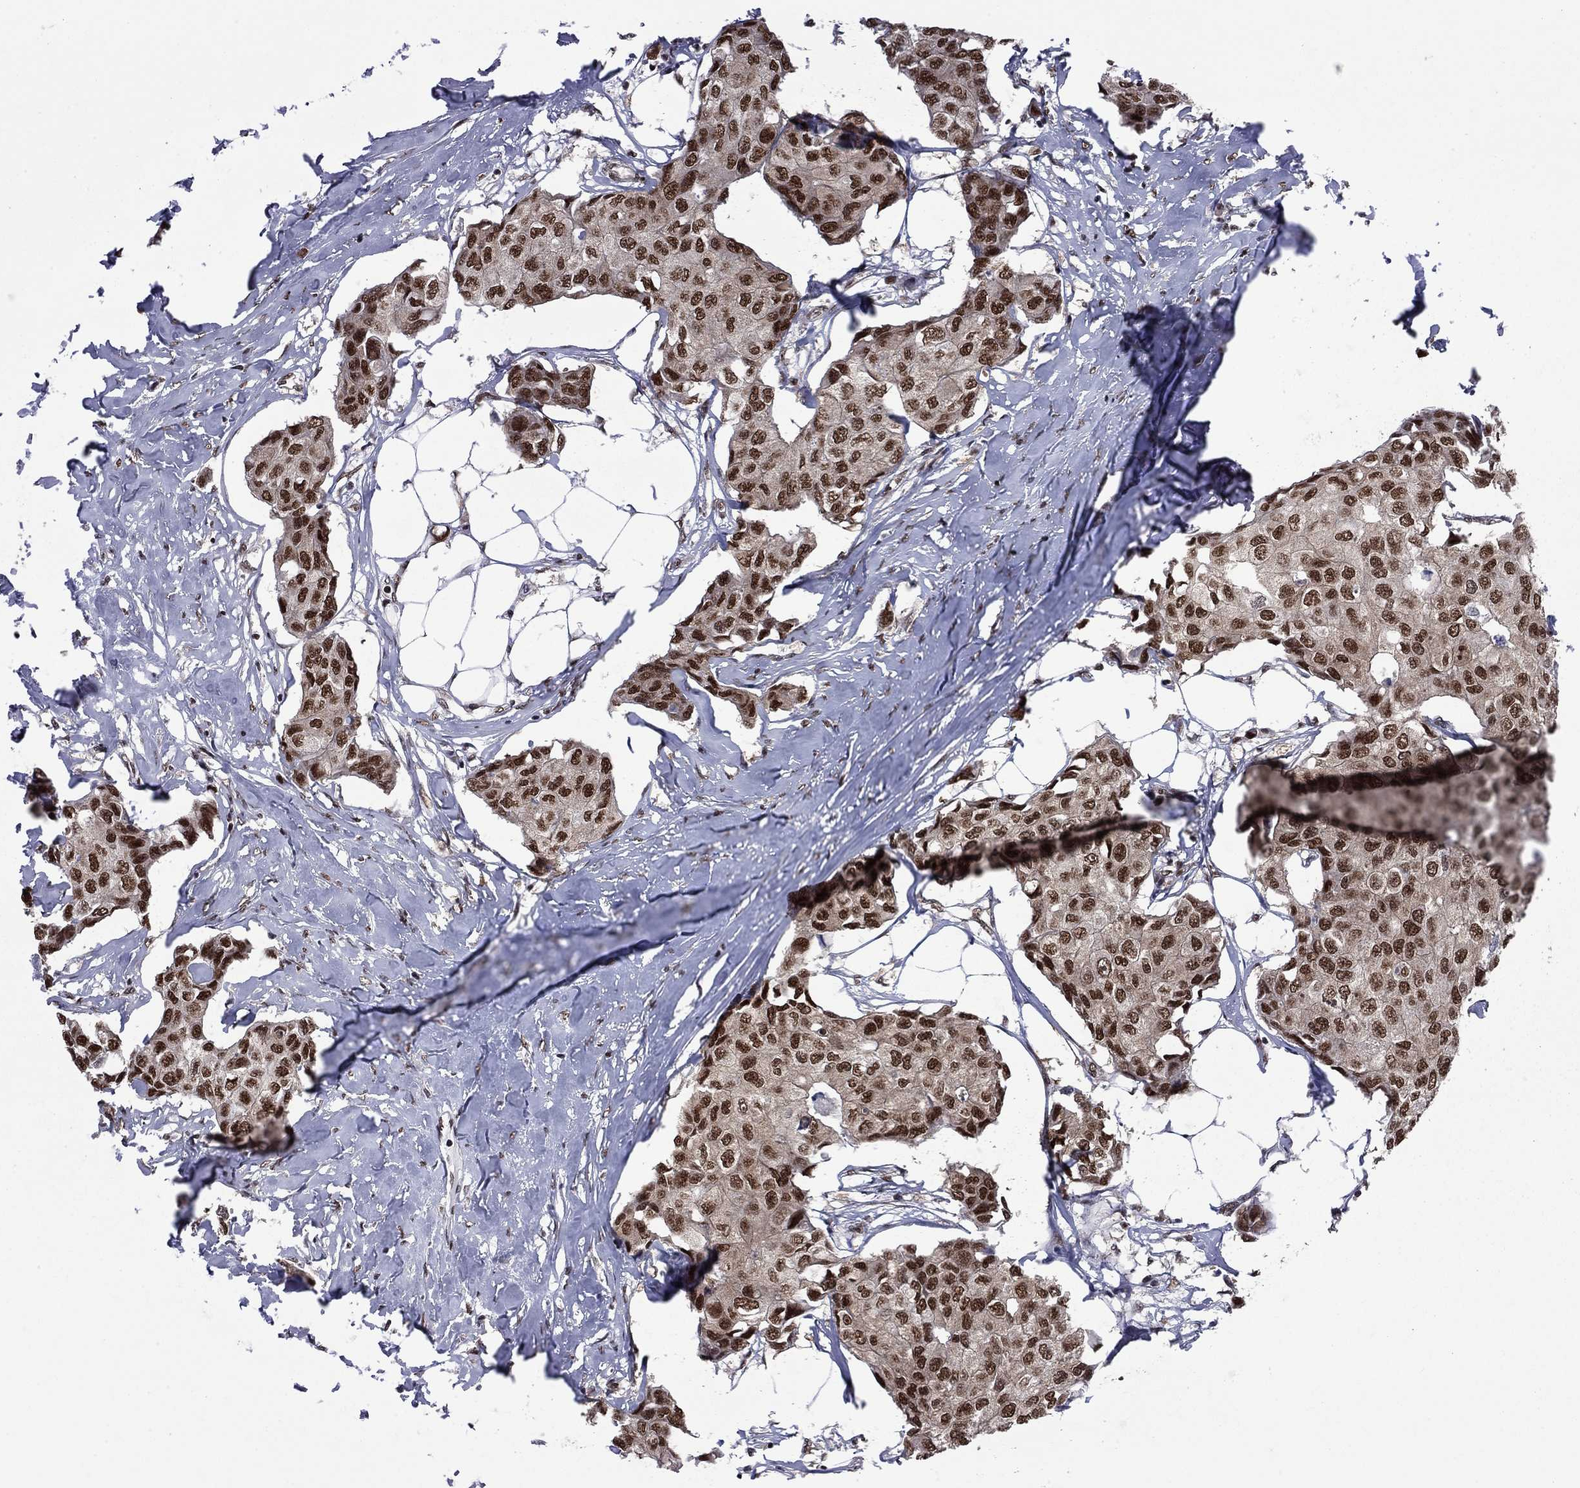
{"staining": {"intensity": "strong", "quantity": ">75%", "location": "nuclear"}, "tissue": "breast cancer", "cell_type": "Tumor cells", "image_type": "cancer", "snomed": [{"axis": "morphology", "description": "Duct carcinoma"}, {"axis": "topography", "description": "Breast"}], "caption": "Breast cancer (invasive ductal carcinoma) tissue demonstrates strong nuclear positivity in approximately >75% of tumor cells, visualized by immunohistochemistry.", "gene": "MED25", "patient": {"sex": "female", "age": 80}}